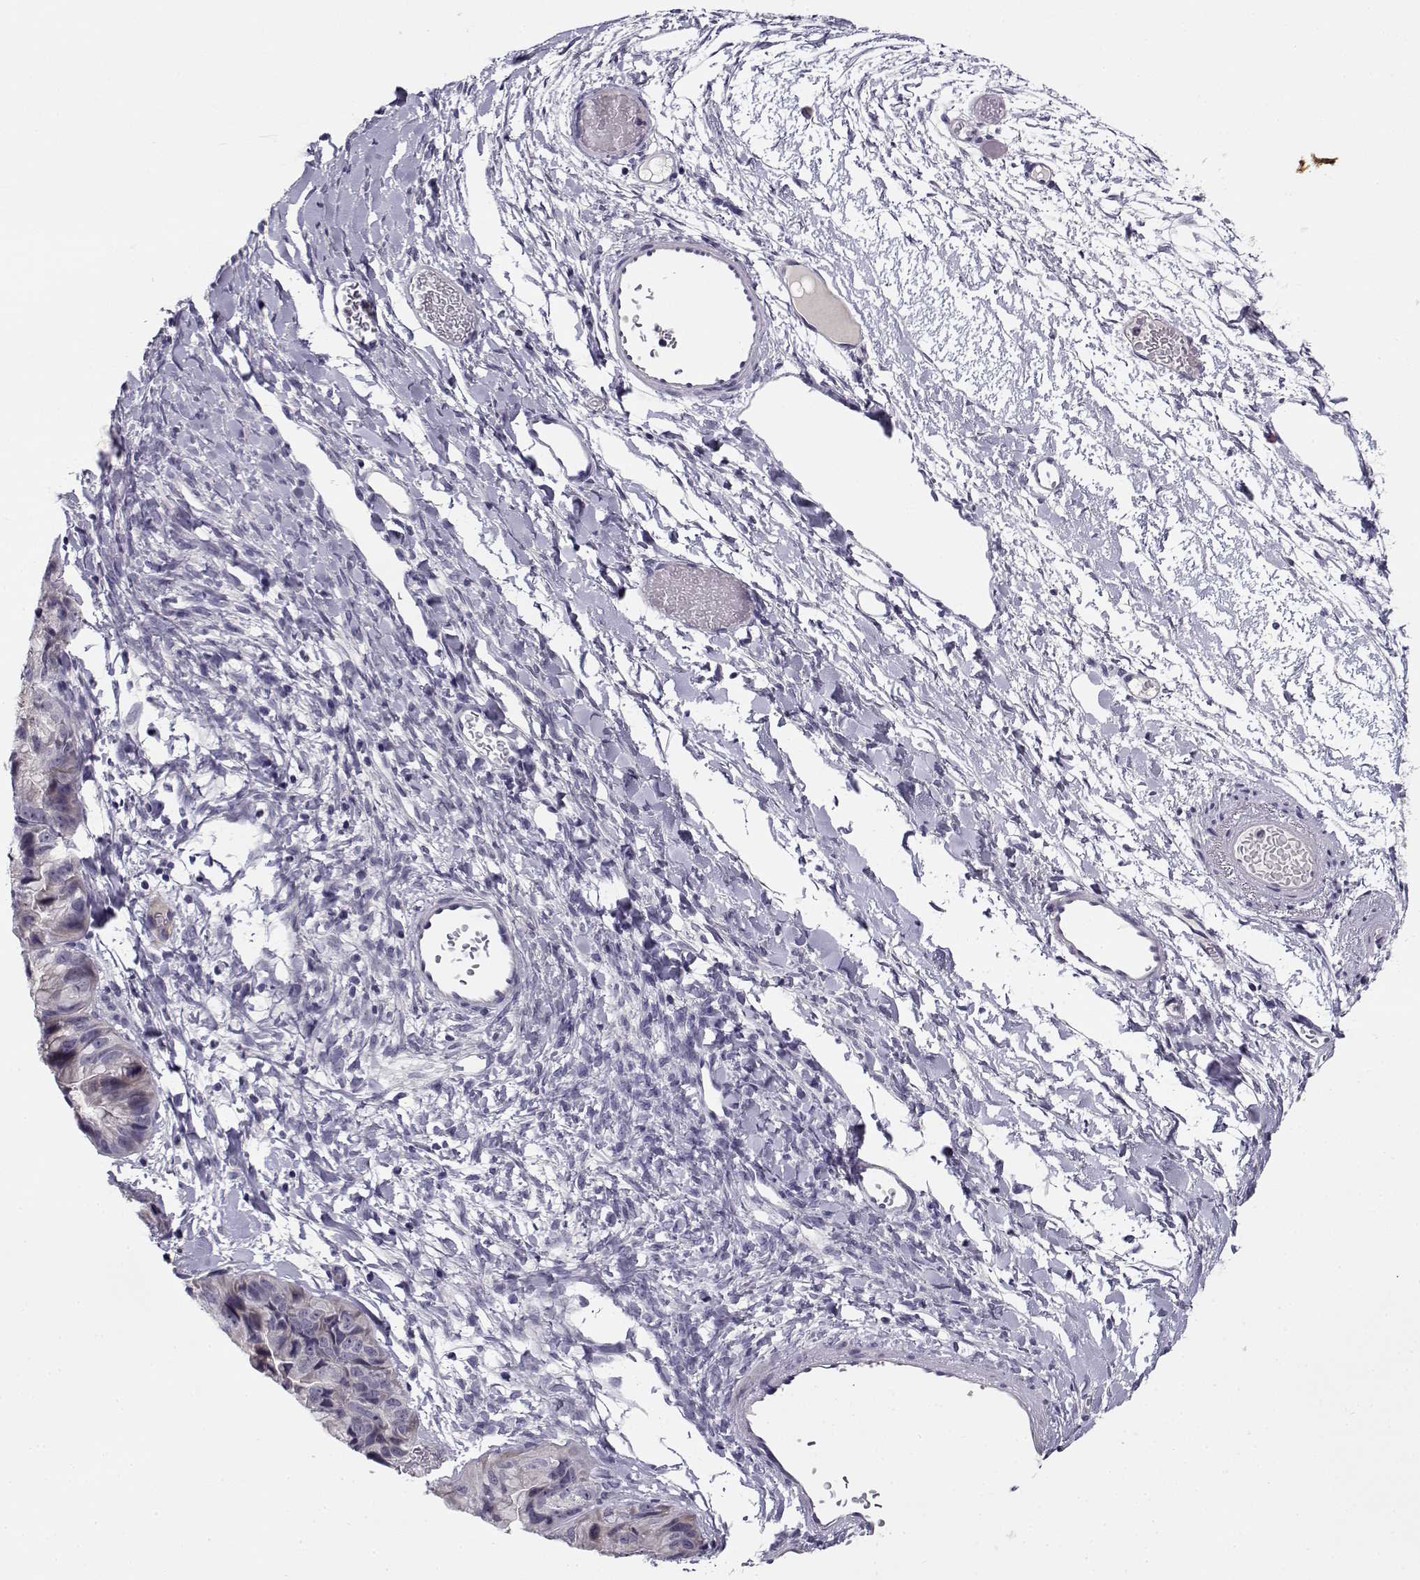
{"staining": {"intensity": "weak", "quantity": "<25%", "location": "cytoplasmic/membranous"}, "tissue": "ovarian cancer", "cell_type": "Tumor cells", "image_type": "cancer", "snomed": [{"axis": "morphology", "description": "Cystadenocarcinoma, mucinous, NOS"}, {"axis": "topography", "description": "Ovary"}], "caption": "An immunohistochemistry image of mucinous cystadenocarcinoma (ovarian) is shown. There is no staining in tumor cells of mucinous cystadenocarcinoma (ovarian).", "gene": "DDX25", "patient": {"sex": "female", "age": 76}}